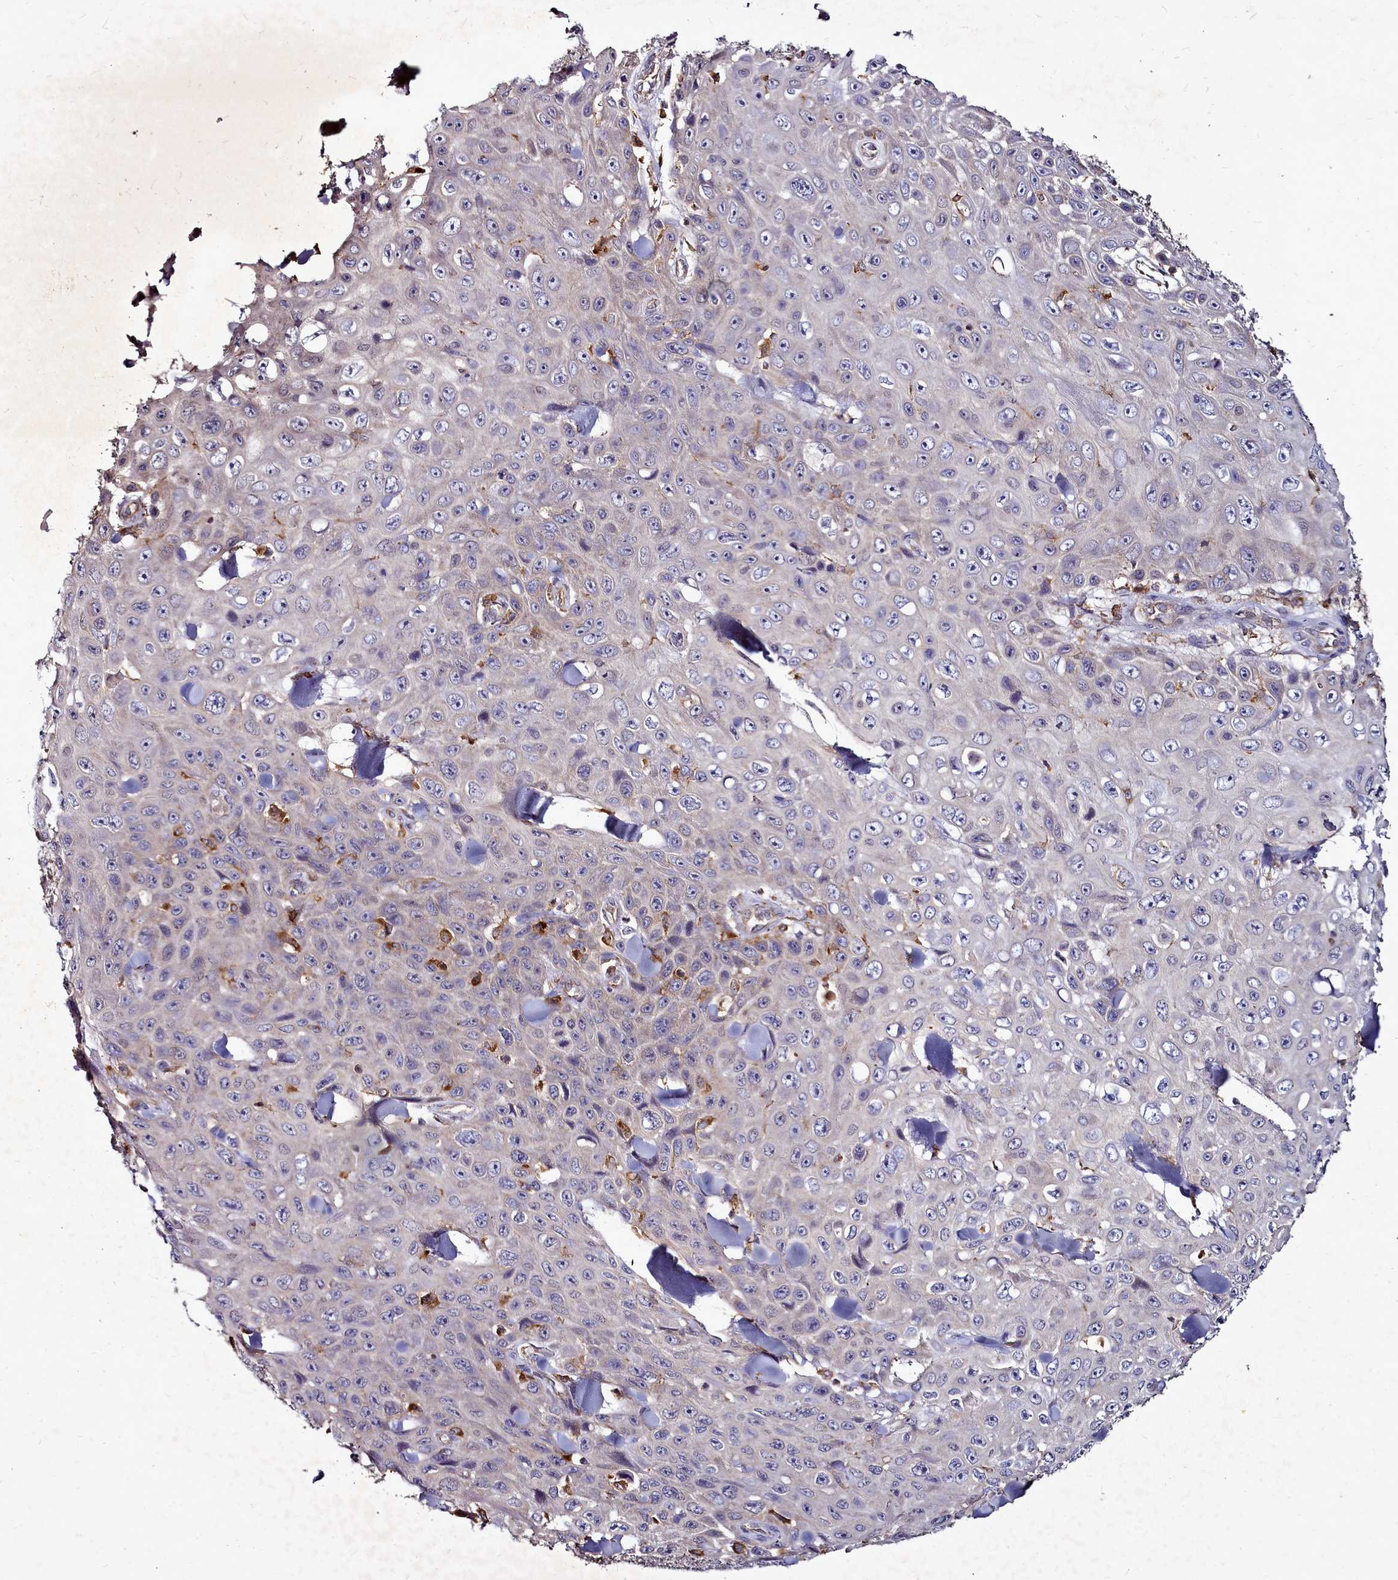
{"staining": {"intensity": "negative", "quantity": "none", "location": "none"}, "tissue": "skin cancer", "cell_type": "Tumor cells", "image_type": "cancer", "snomed": [{"axis": "morphology", "description": "Basal cell carcinoma"}, {"axis": "topography", "description": "Skin"}], "caption": "Tumor cells show no significant protein positivity in skin basal cell carcinoma.", "gene": "NCKAP1L", "patient": {"sex": "male", "age": 73}}